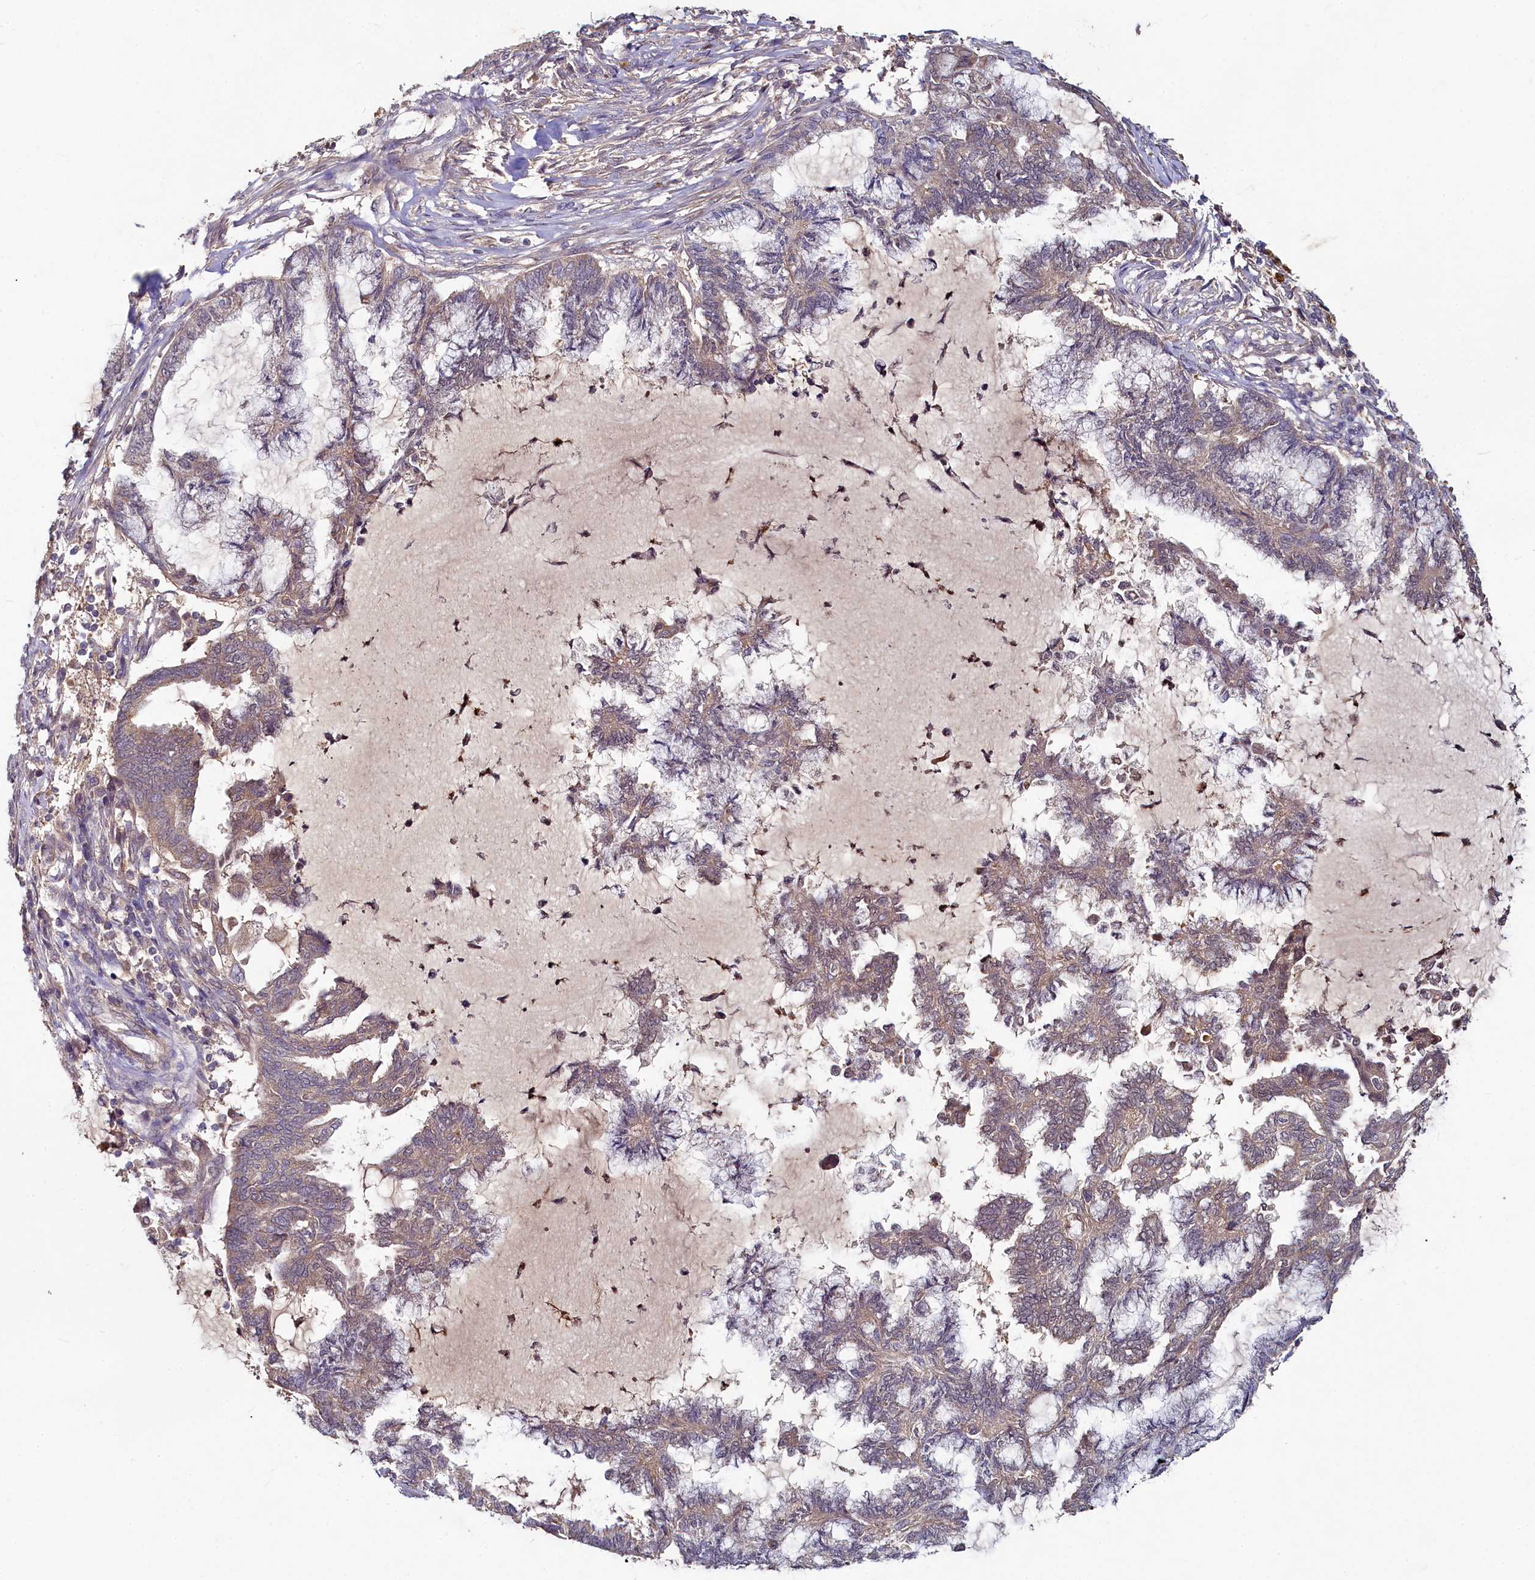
{"staining": {"intensity": "weak", "quantity": ">75%", "location": "cytoplasmic/membranous"}, "tissue": "endometrial cancer", "cell_type": "Tumor cells", "image_type": "cancer", "snomed": [{"axis": "morphology", "description": "Adenocarcinoma, NOS"}, {"axis": "topography", "description": "Endometrium"}], "caption": "Immunohistochemical staining of endometrial cancer (adenocarcinoma) exhibits low levels of weak cytoplasmic/membranous protein staining in approximately >75% of tumor cells.", "gene": "HERC3", "patient": {"sex": "female", "age": 86}}